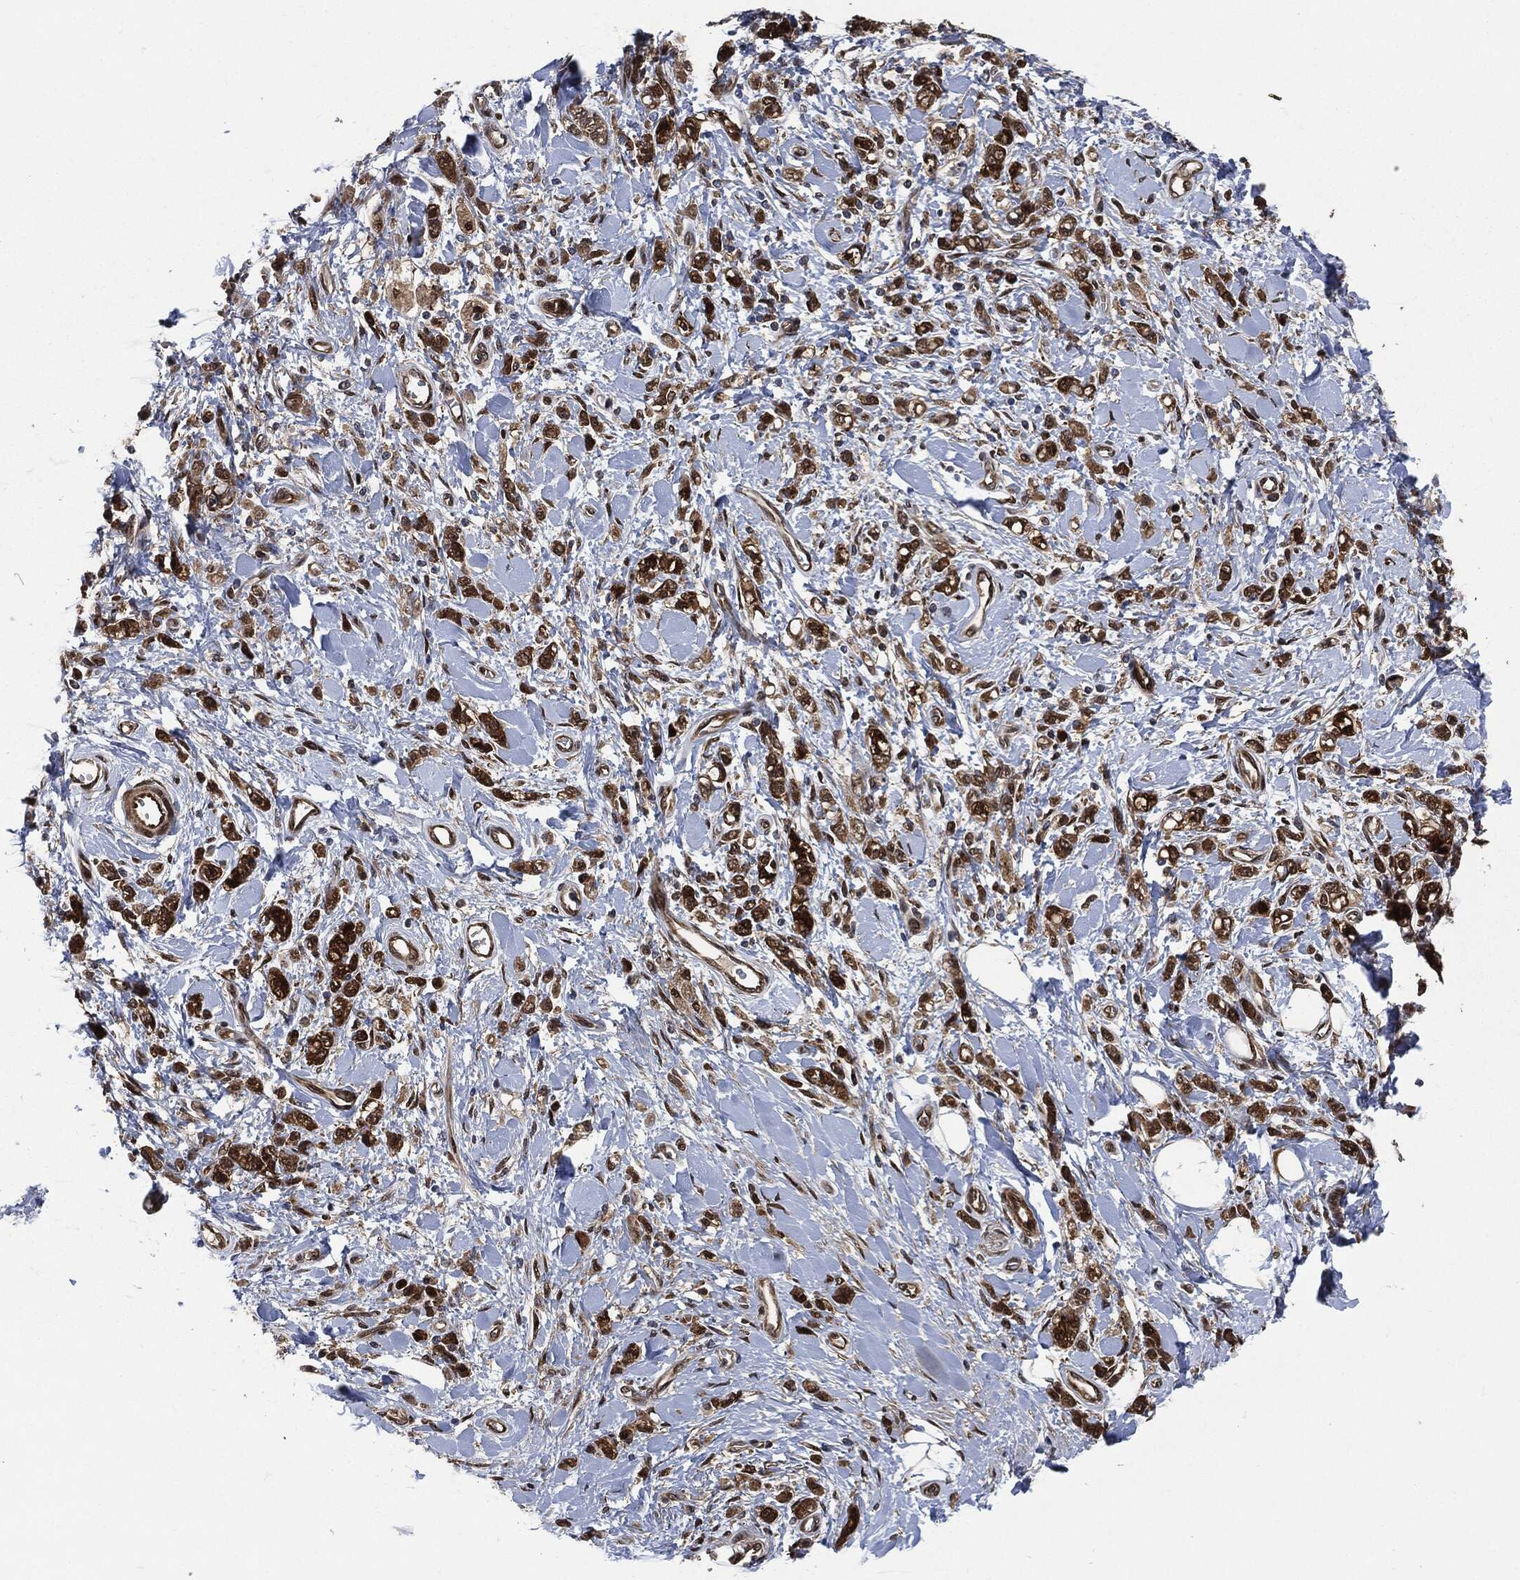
{"staining": {"intensity": "strong", "quantity": ">75%", "location": "cytoplasmic/membranous,nuclear"}, "tissue": "stomach cancer", "cell_type": "Tumor cells", "image_type": "cancer", "snomed": [{"axis": "morphology", "description": "Adenocarcinoma, NOS"}, {"axis": "topography", "description": "Stomach"}], "caption": "Immunohistochemistry of human stomach cancer exhibits high levels of strong cytoplasmic/membranous and nuclear expression in about >75% of tumor cells. (DAB (3,3'-diaminobenzidine) IHC with brightfield microscopy, high magnification).", "gene": "DCTN1", "patient": {"sex": "male", "age": 77}}